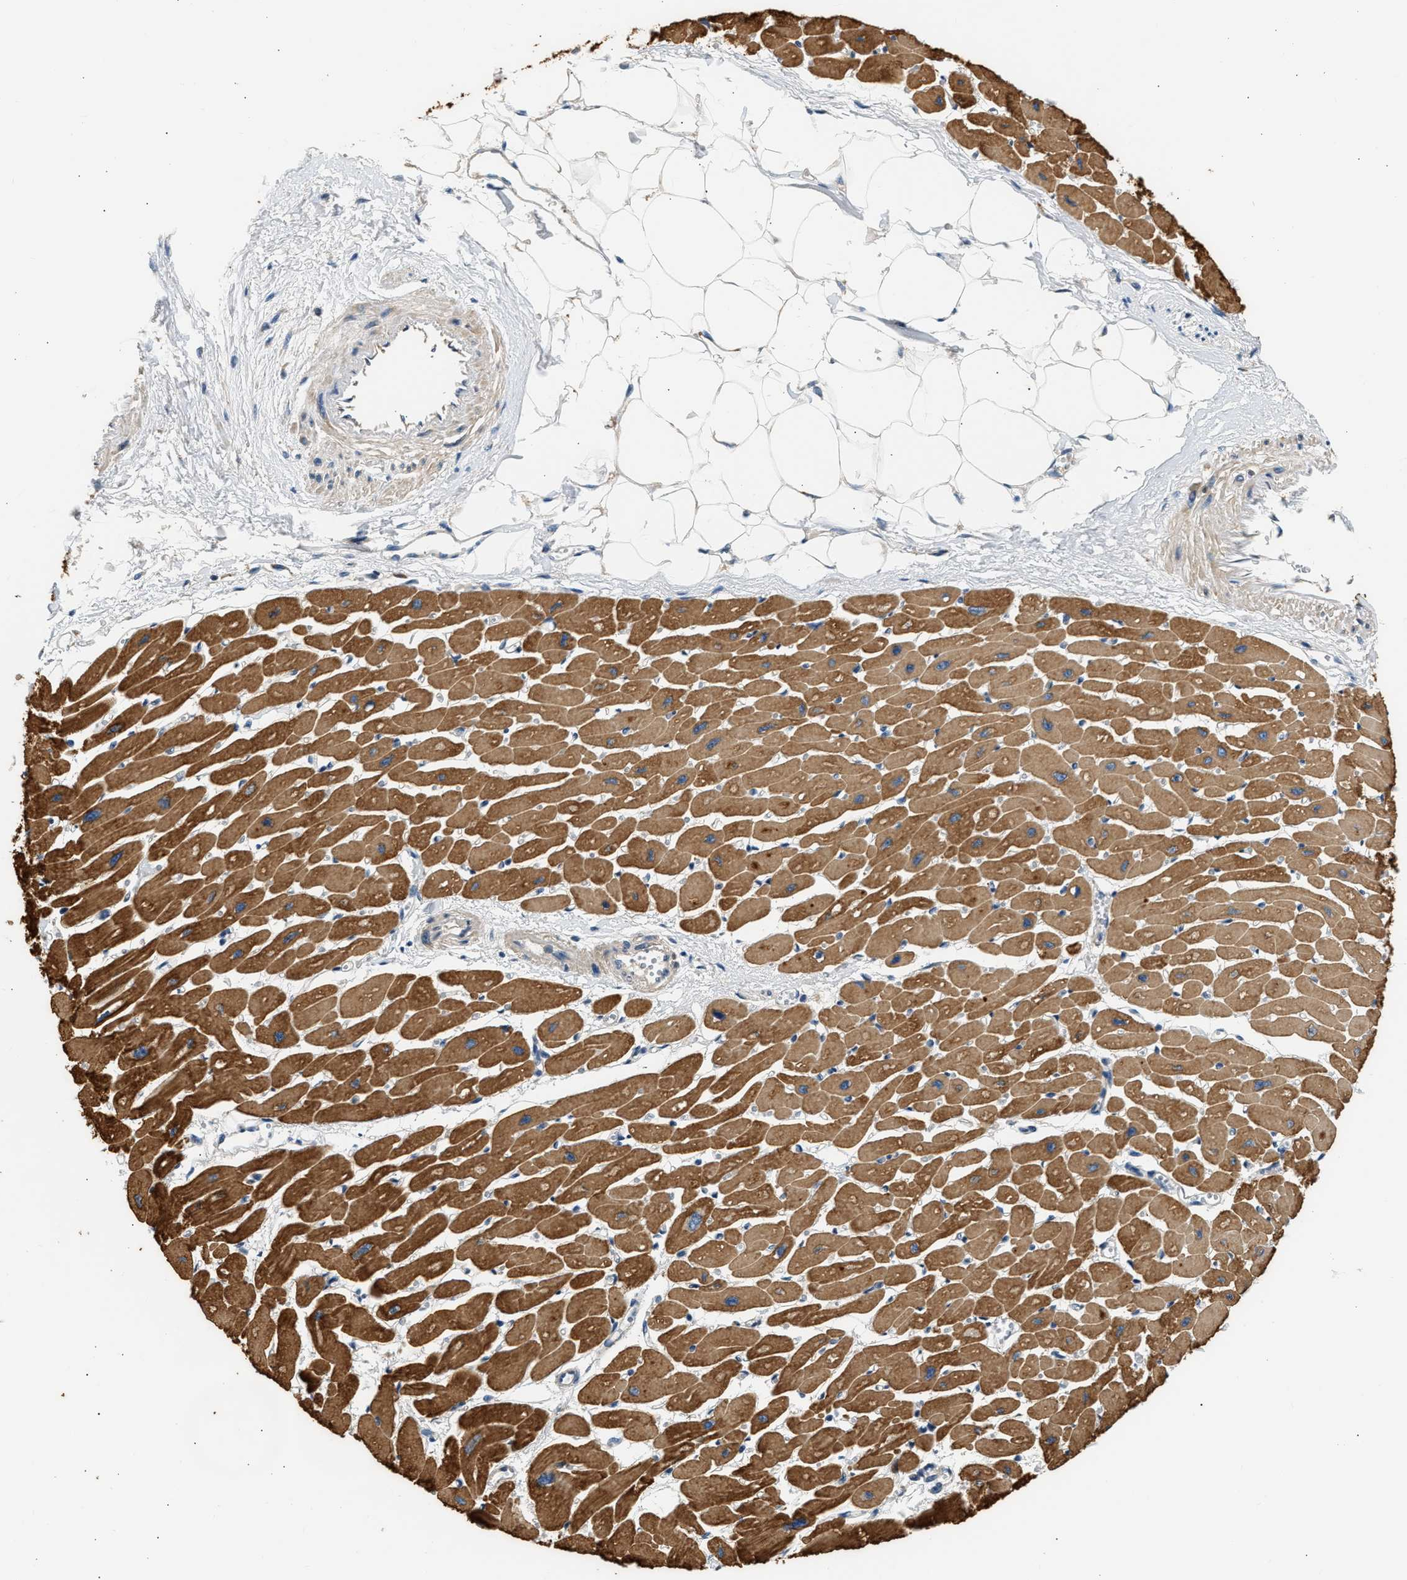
{"staining": {"intensity": "strong", "quantity": ">75%", "location": "cytoplasmic/membranous"}, "tissue": "heart muscle", "cell_type": "Cardiomyocytes", "image_type": "normal", "snomed": [{"axis": "morphology", "description": "Normal tissue, NOS"}, {"axis": "topography", "description": "Heart"}], "caption": "Protein staining of benign heart muscle exhibits strong cytoplasmic/membranous positivity in about >75% of cardiomyocytes.", "gene": "WDR31", "patient": {"sex": "female", "age": 54}}